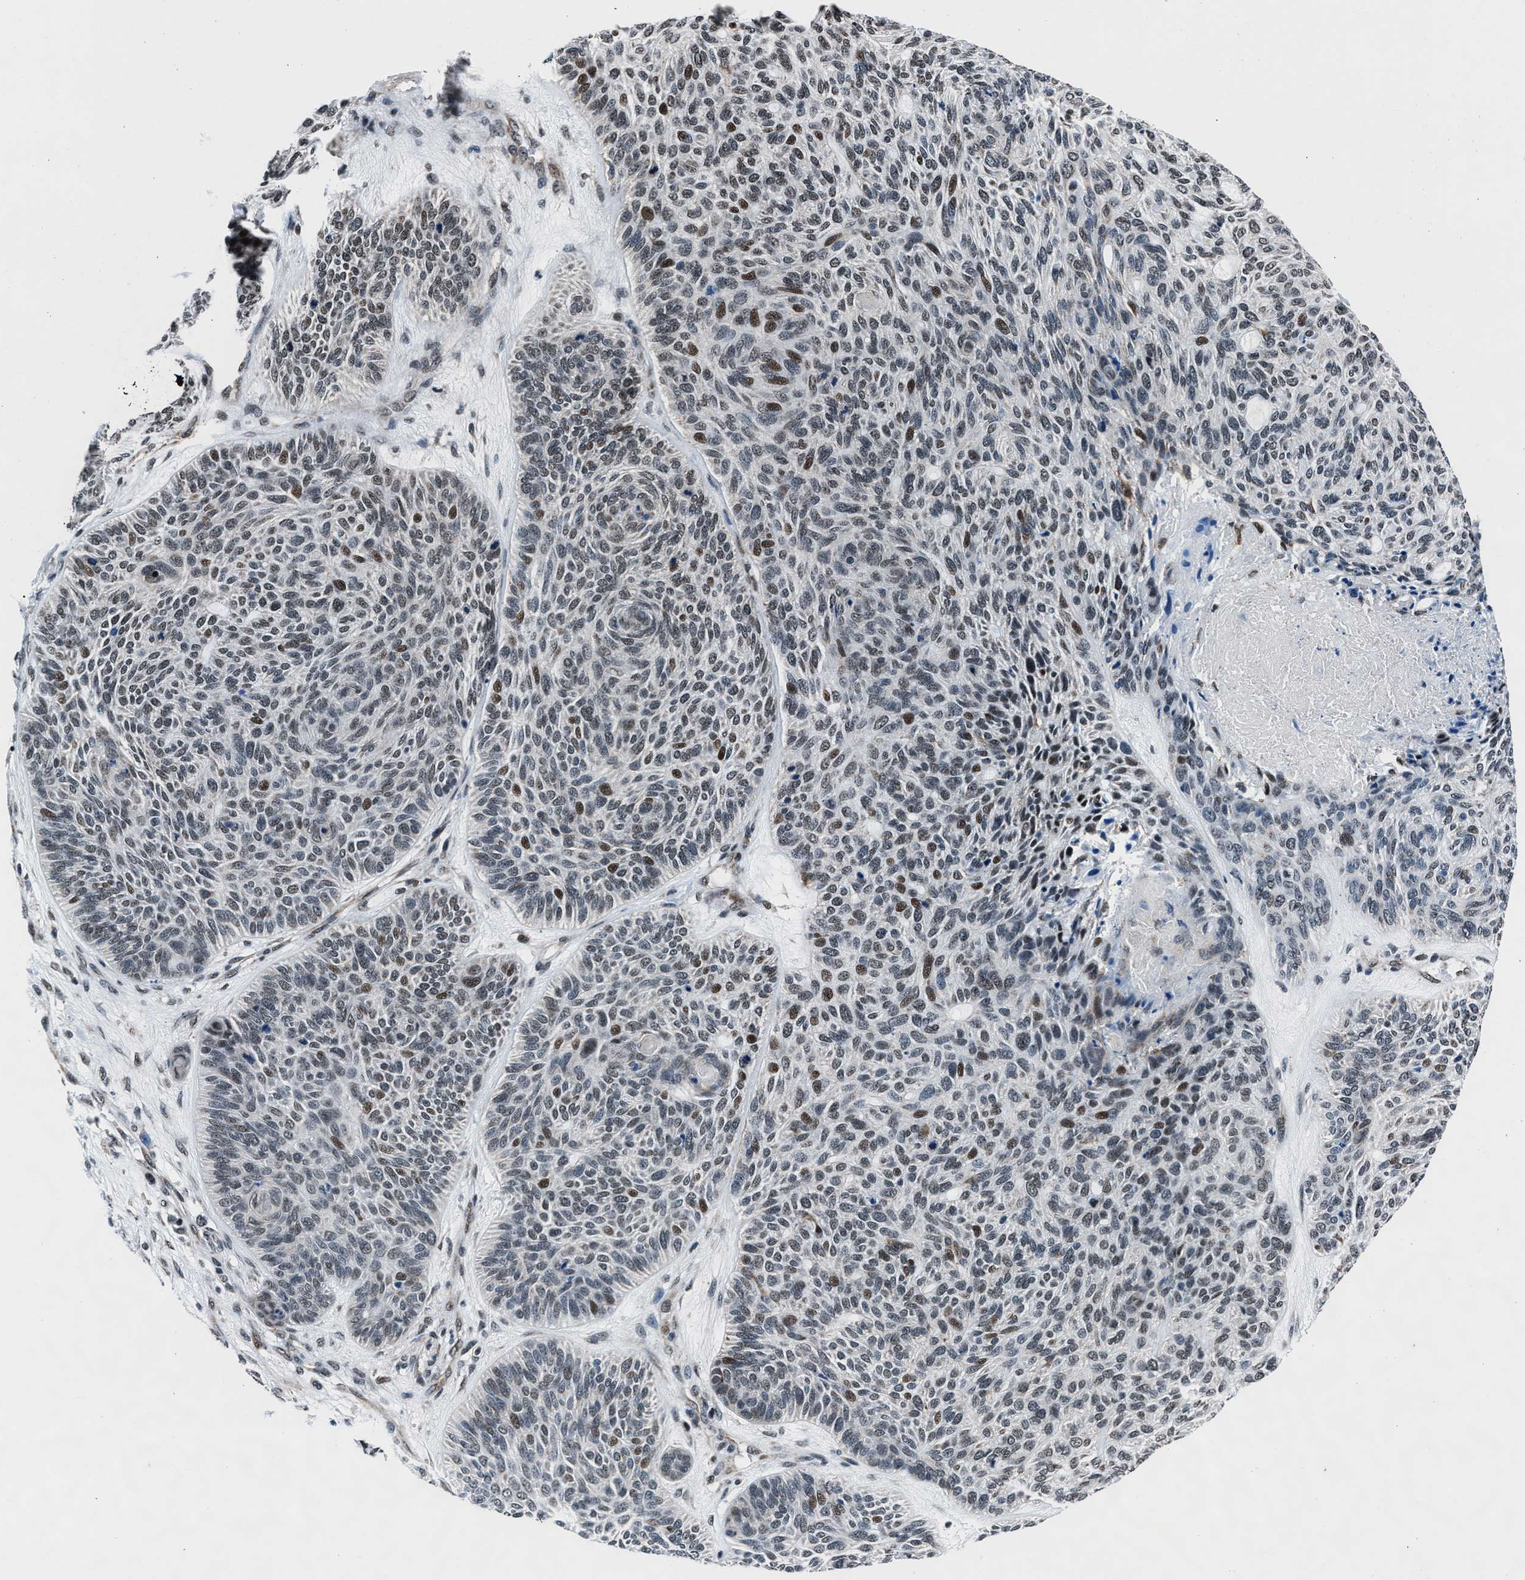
{"staining": {"intensity": "moderate", "quantity": "<25%", "location": "nuclear"}, "tissue": "skin cancer", "cell_type": "Tumor cells", "image_type": "cancer", "snomed": [{"axis": "morphology", "description": "Basal cell carcinoma"}, {"axis": "topography", "description": "Skin"}], "caption": "Basal cell carcinoma (skin) stained with DAB (3,3'-diaminobenzidine) IHC reveals low levels of moderate nuclear expression in approximately <25% of tumor cells.", "gene": "PRRC2B", "patient": {"sex": "male", "age": 55}}